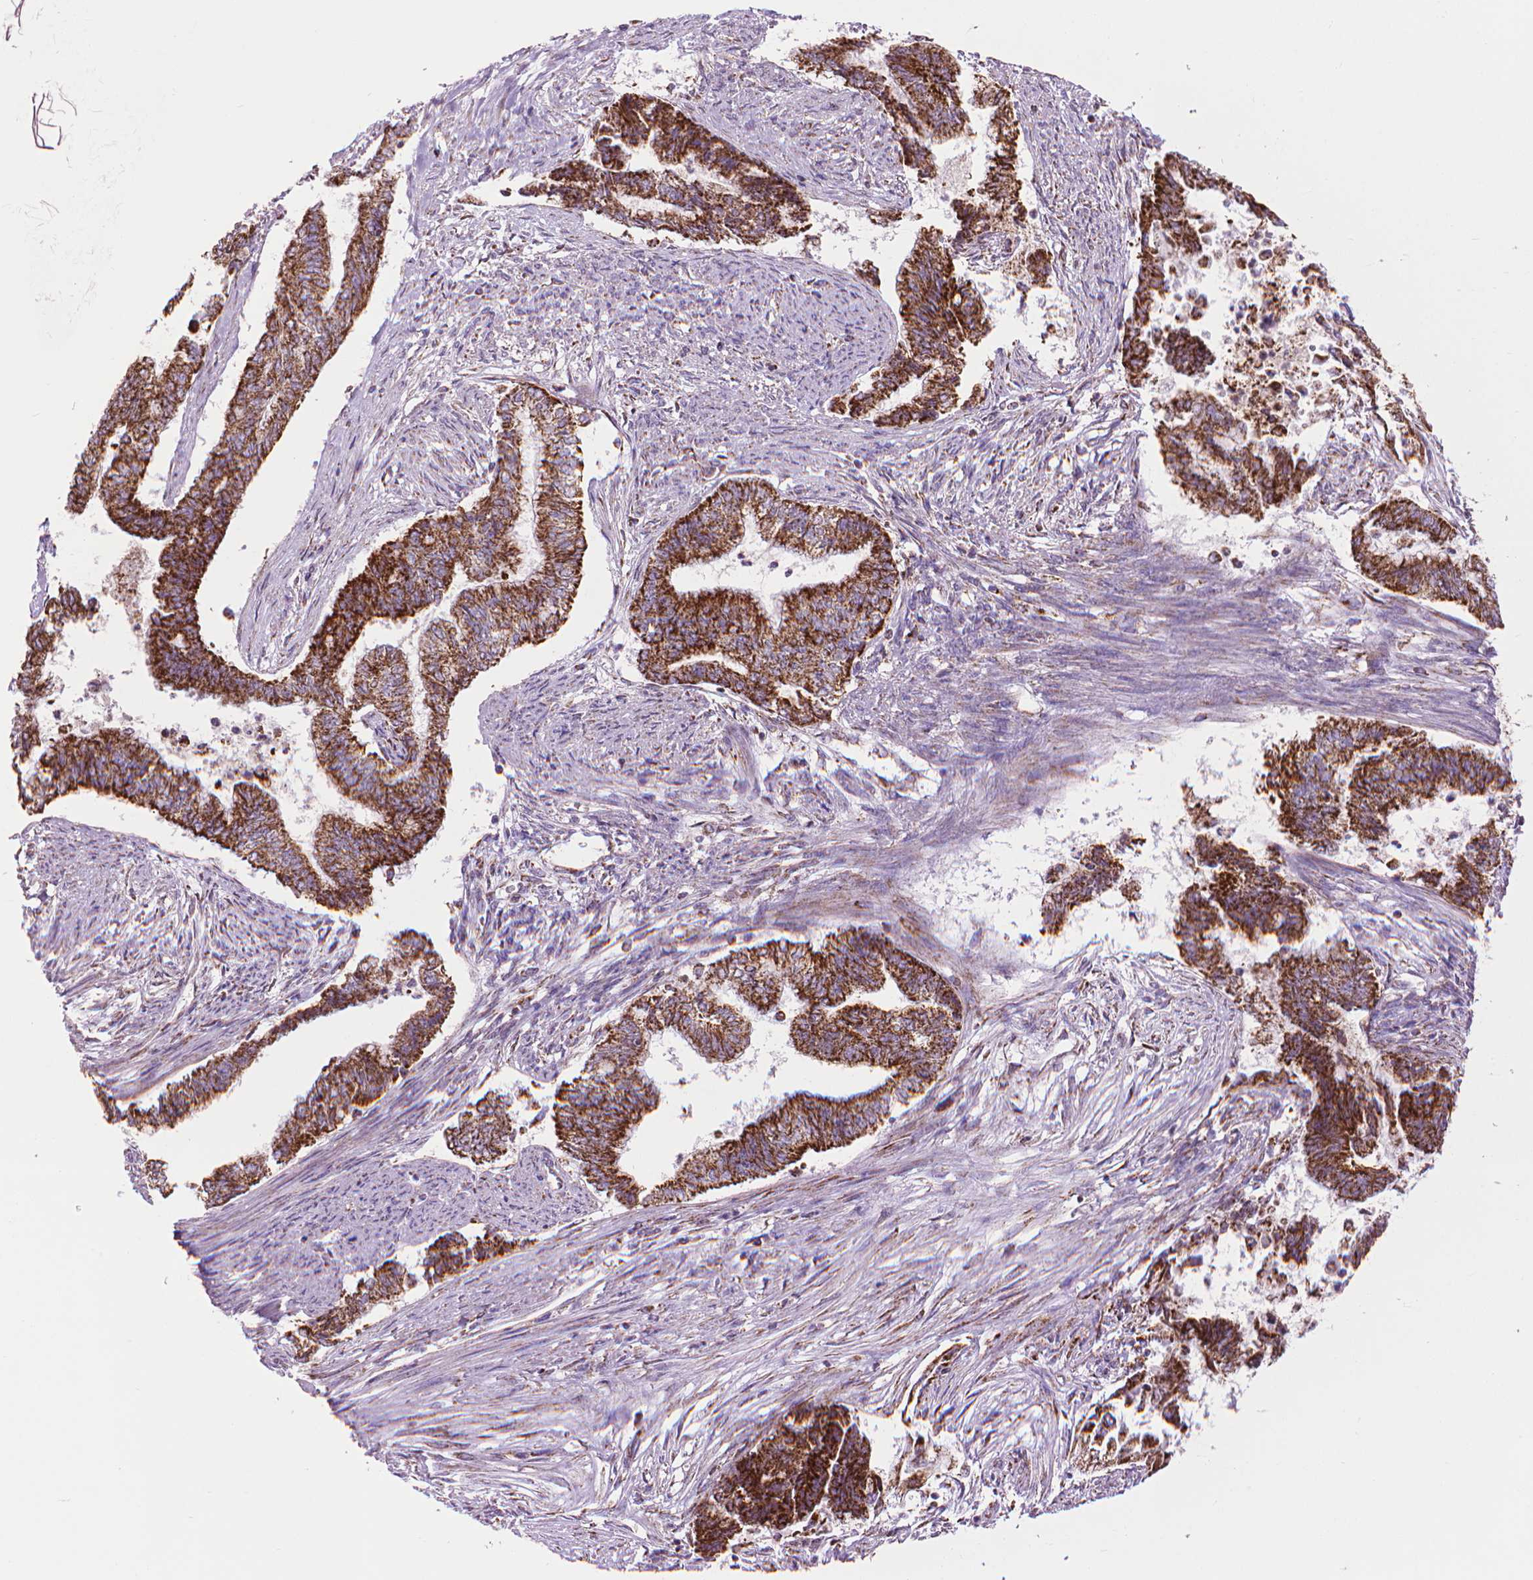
{"staining": {"intensity": "strong", "quantity": ">75%", "location": "cytoplasmic/membranous"}, "tissue": "endometrial cancer", "cell_type": "Tumor cells", "image_type": "cancer", "snomed": [{"axis": "morphology", "description": "Adenocarcinoma, NOS"}, {"axis": "topography", "description": "Endometrium"}], "caption": "A micrograph of human endometrial cancer stained for a protein exhibits strong cytoplasmic/membranous brown staining in tumor cells.", "gene": "VDAC1", "patient": {"sex": "female", "age": 65}}